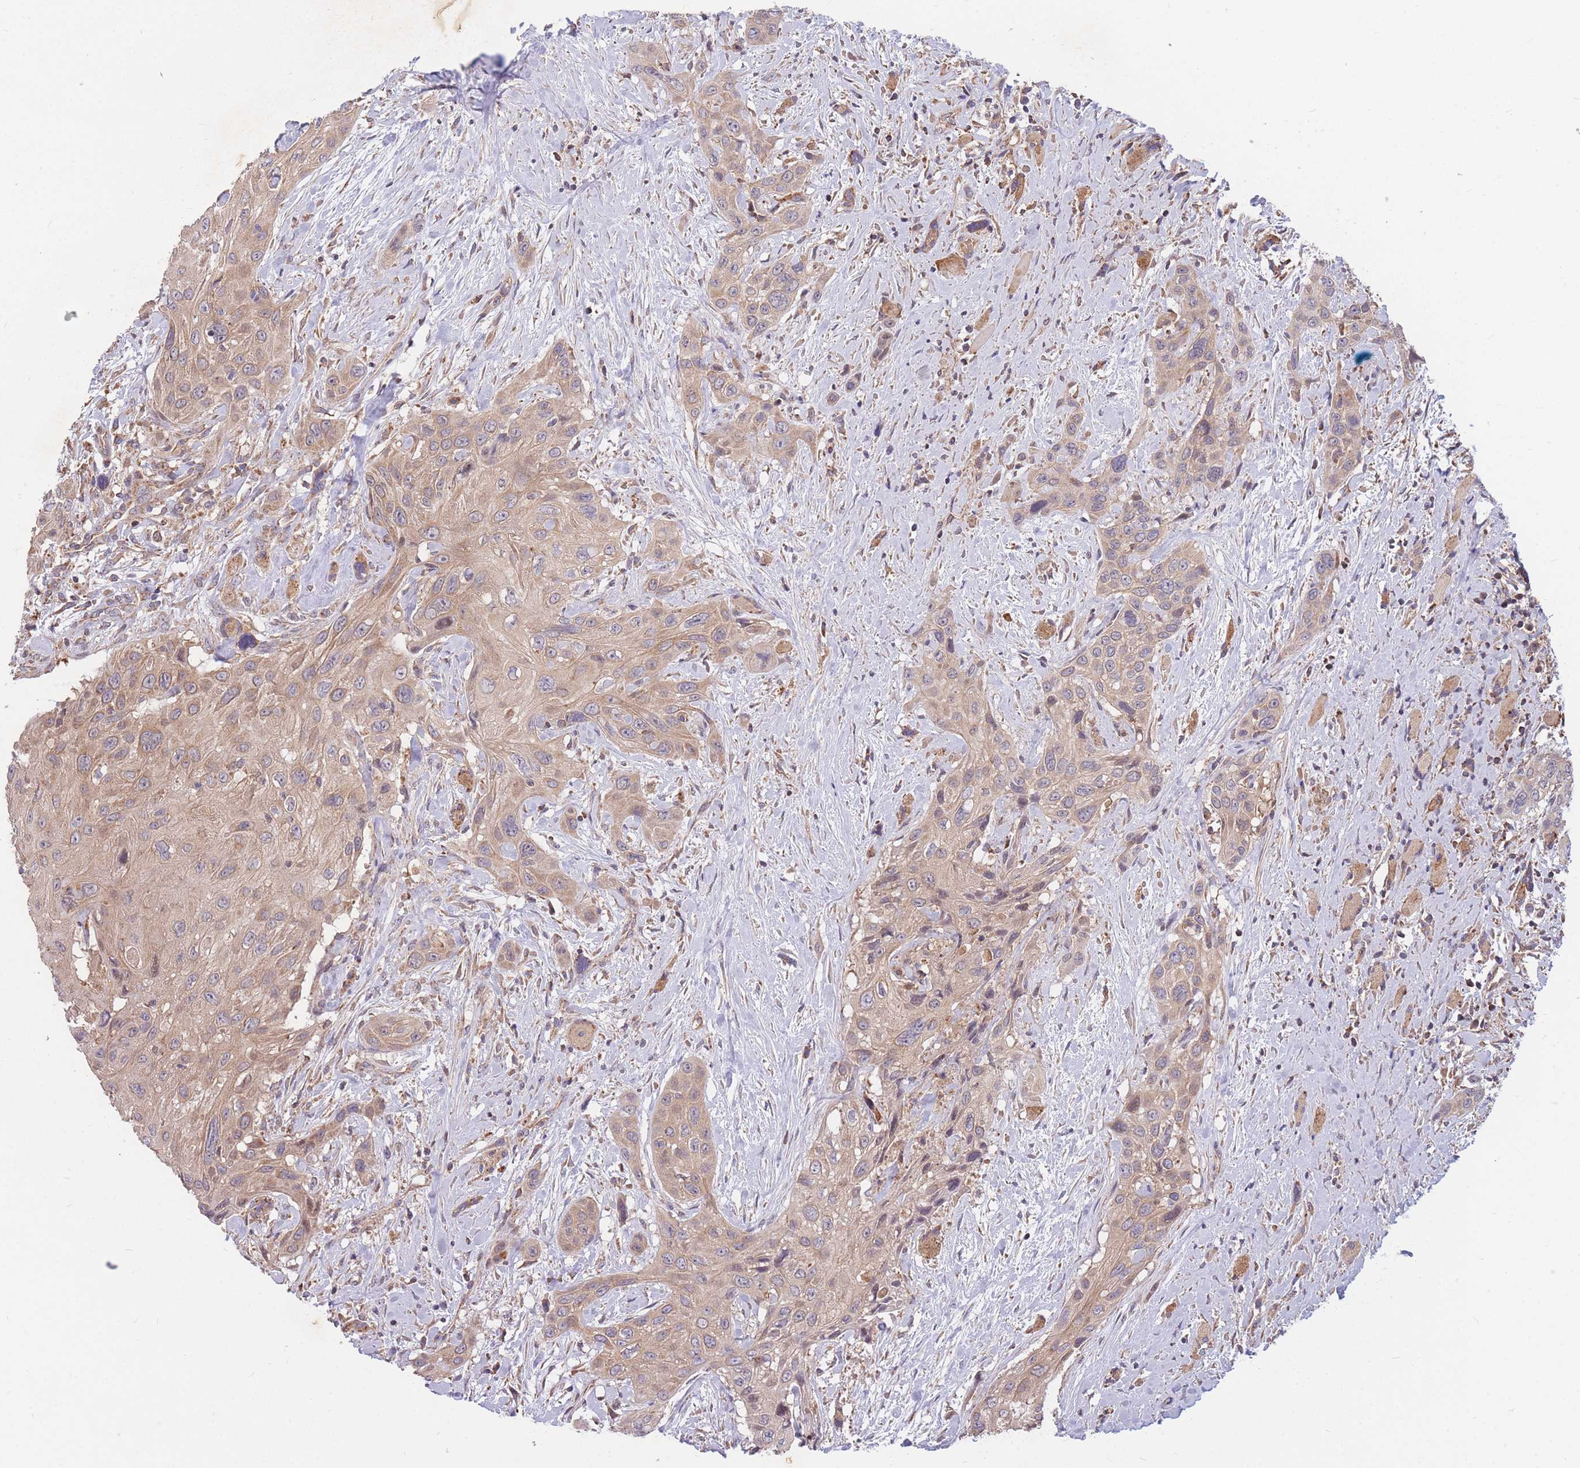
{"staining": {"intensity": "moderate", "quantity": ">75%", "location": "cytoplasmic/membranous"}, "tissue": "head and neck cancer", "cell_type": "Tumor cells", "image_type": "cancer", "snomed": [{"axis": "morphology", "description": "Squamous cell carcinoma, NOS"}, {"axis": "topography", "description": "Head-Neck"}], "caption": "Protein expression analysis of squamous cell carcinoma (head and neck) shows moderate cytoplasmic/membranous staining in about >75% of tumor cells.", "gene": "PTPMT1", "patient": {"sex": "male", "age": 81}}